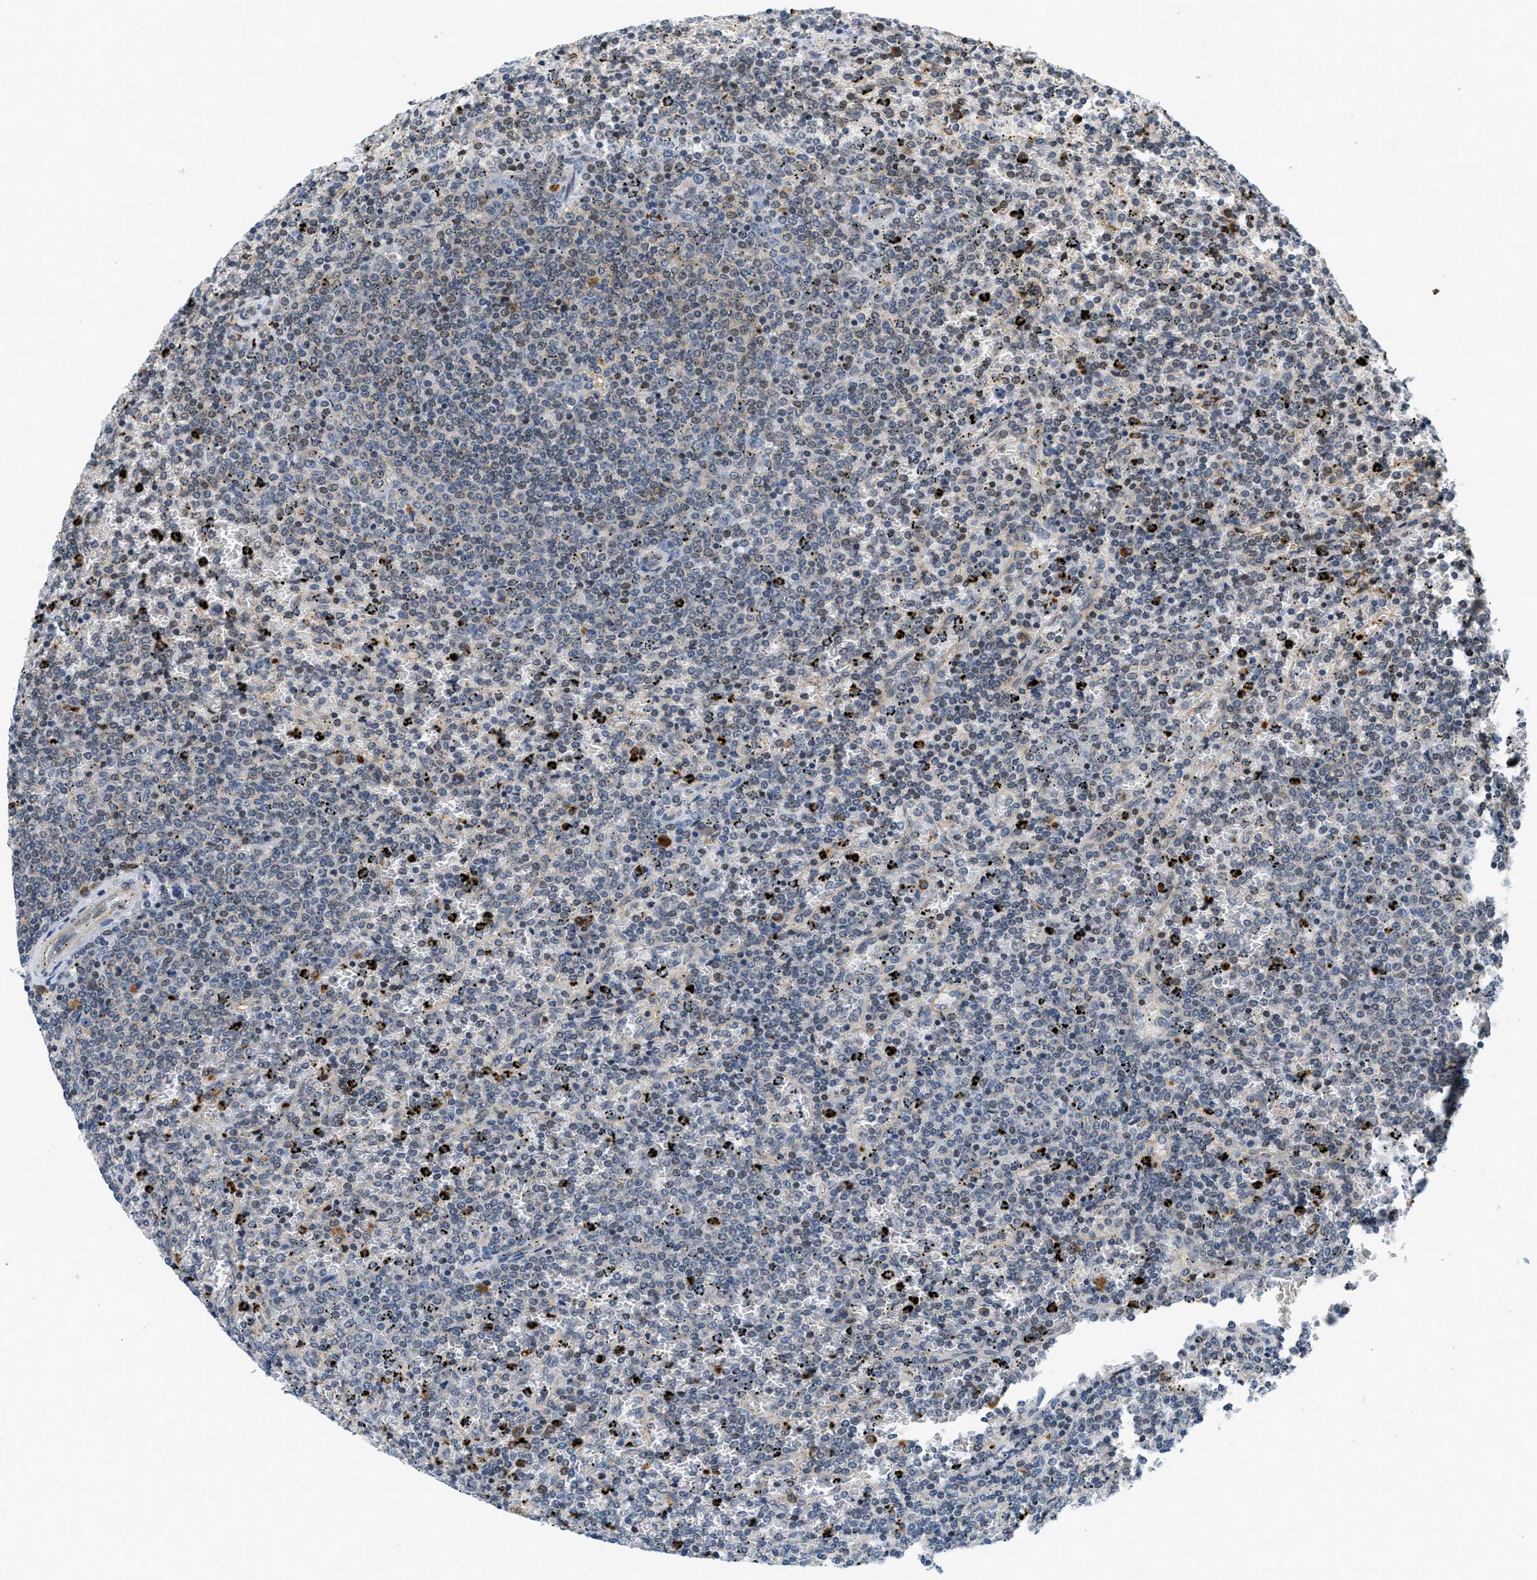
{"staining": {"intensity": "weak", "quantity": "<25%", "location": "cytoplasmic/membranous"}, "tissue": "lymphoma", "cell_type": "Tumor cells", "image_type": "cancer", "snomed": [{"axis": "morphology", "description": "Malignant lymphoma, non-Hodgkin's type, Low grade"}, {"axis": "topography", "description": "Spleen"}], "caption": "Micrograph shows no significant protein positivity in tumor cells of lymphoma.", "gene": "KMT2A", "patient": {"sex": "female", "age": 77}}